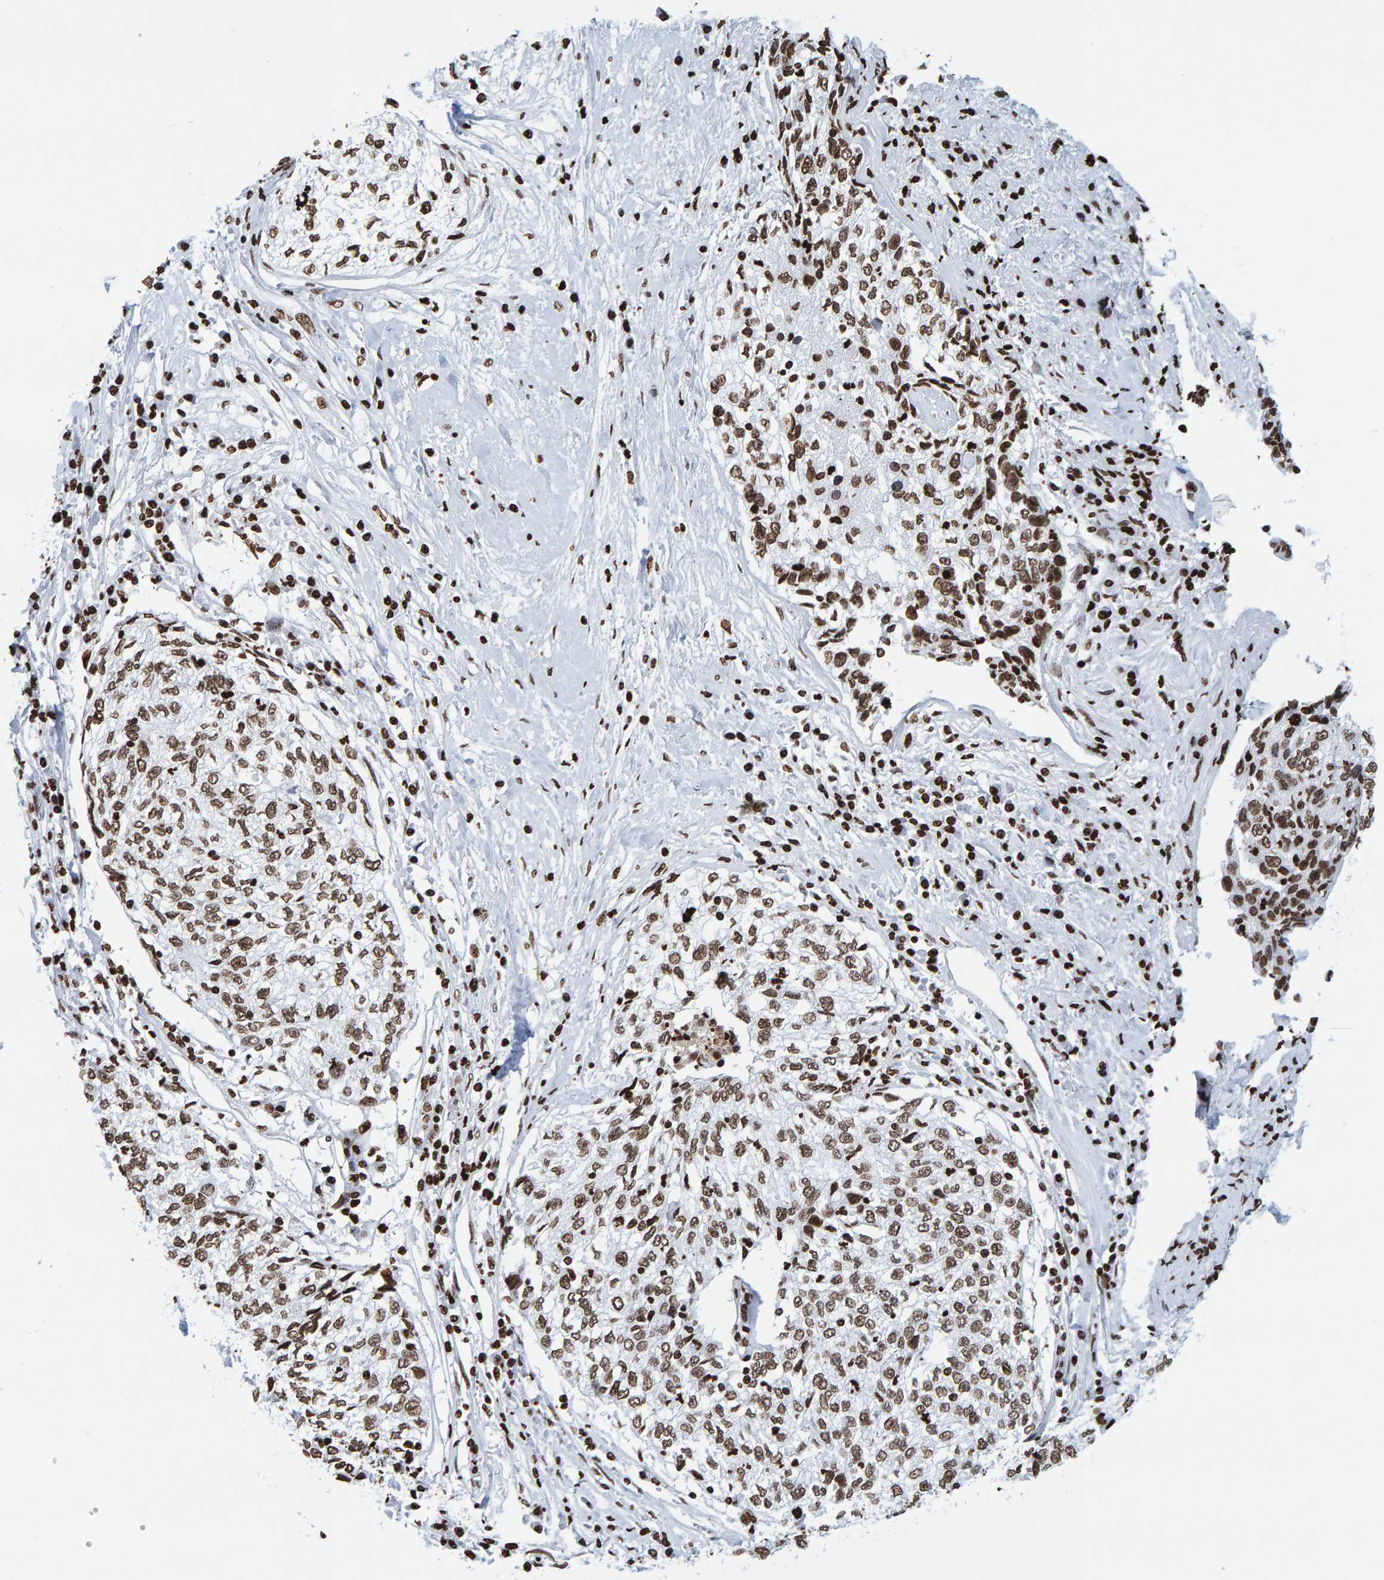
{"staining": {"intensity": "moderate", "quantity": ">75%", "location": "nuclear"}, "tissue": "cervical cancer", "cell_type": "Tumor cells", "image_type": "cancer", "snomed": [{"axis": "morphology", "description": "Squamous cell carcinoma, NOS"}, {"axis": "topography", "description": "Cervix"}], "caption": "Immunohistochemistry (IHC) photomicrograph of neoplastic tissue: cervical squamous cell carcinoma stained using immunohistochemistry reveals medium levels of moderate protein expression localized specifically in the nuclear of tumor cells, appearing as a nuclear brown color.", "gene": "BRF2", "patient": {"sex": "female", "age": 57}}